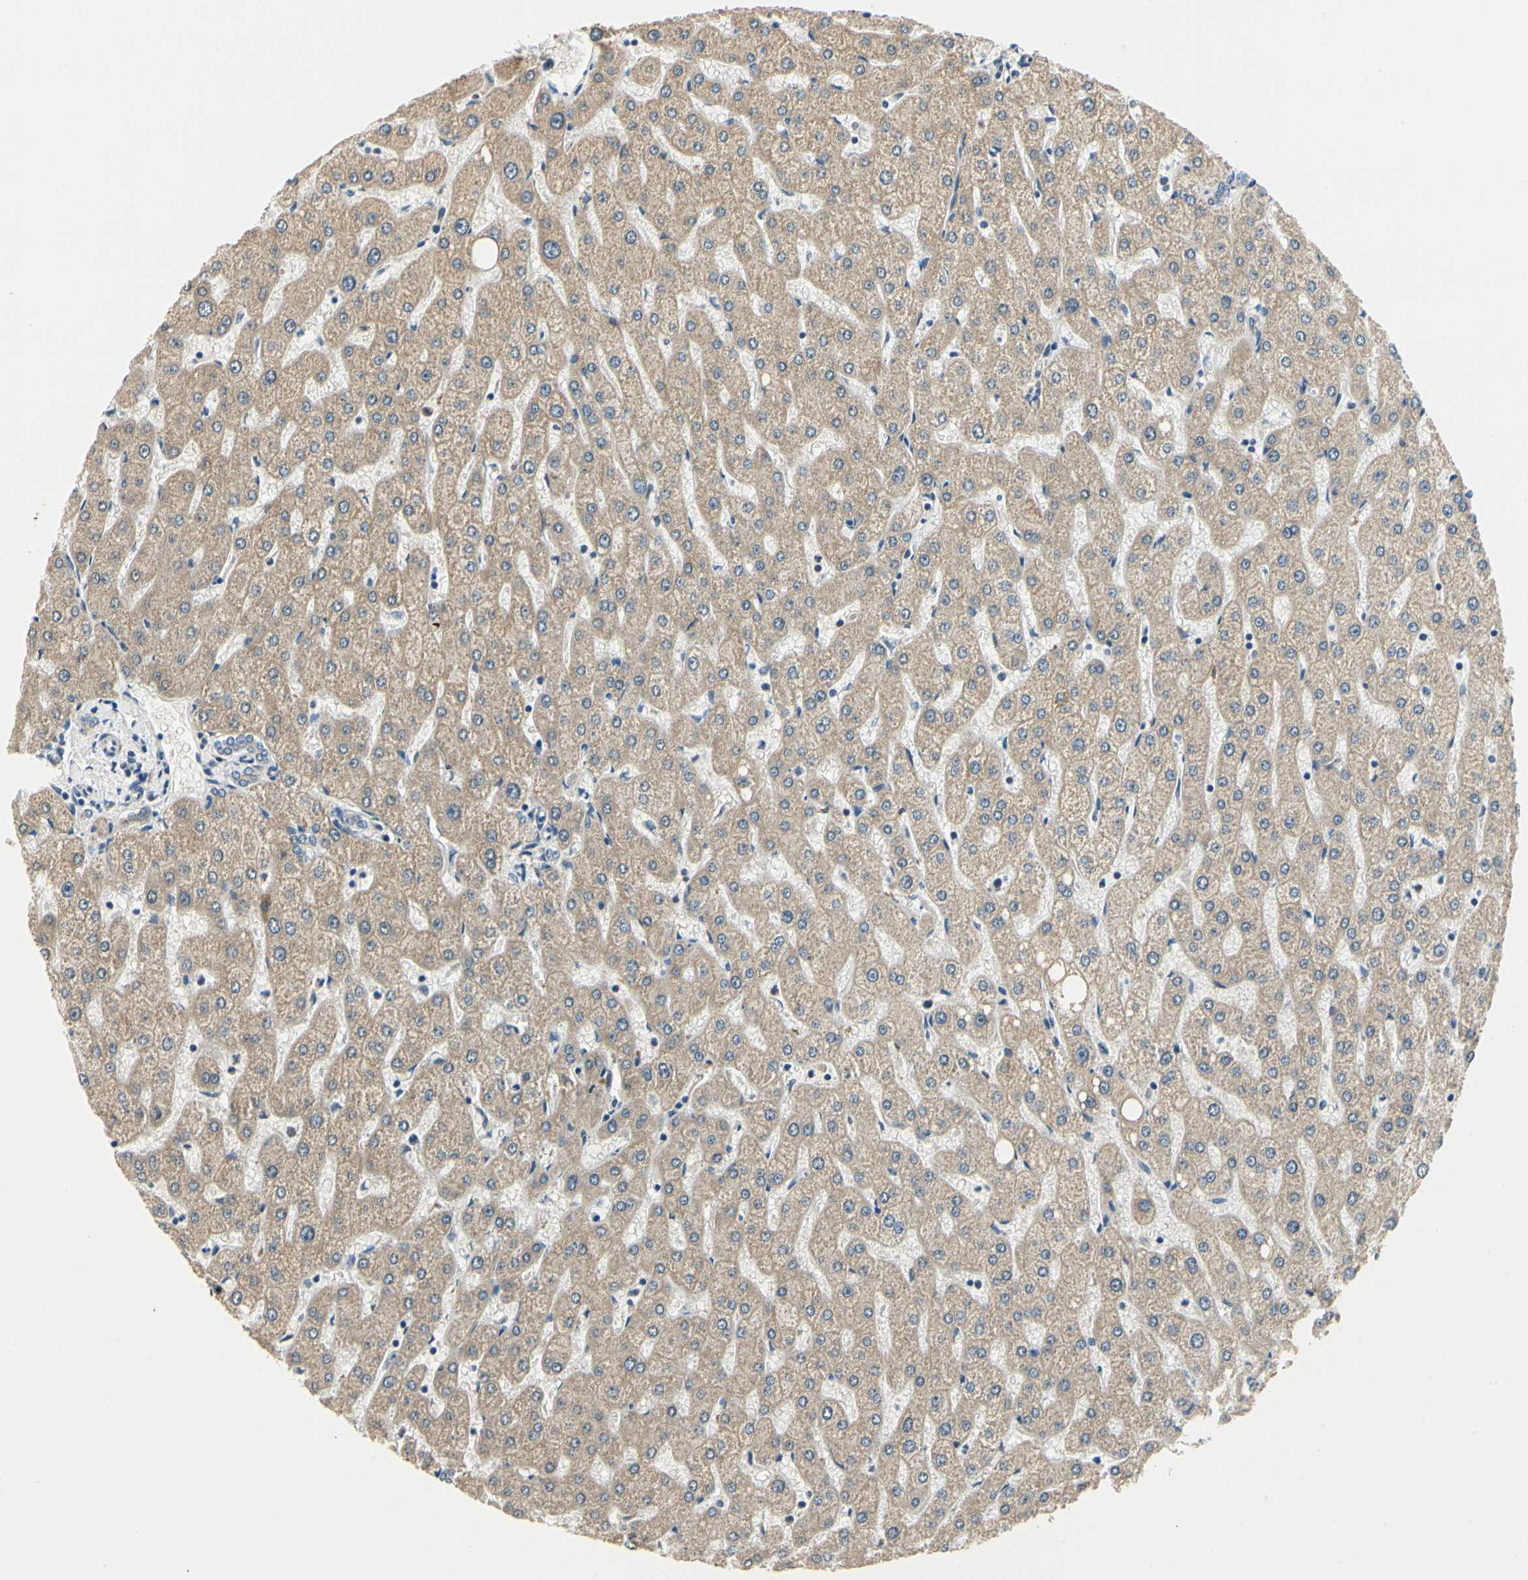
{"staining": {"intensity": "negative", "quantity": "none", "location": "none"}, "tissue": "liver", "cell_type": "Cholangiocytes", "image_type": "normal", "snomed": [{"axis": "morphology", "description": "Normal tissue, NOS"}, {"axis": "topography", "description": "Liver"}], "caption": "DAB immunohistochemical staining of benign liver shows no significant positivity in cholangiocytes.", "gene": "PDK2", "patient": {"sex": "male", "age": 67}}